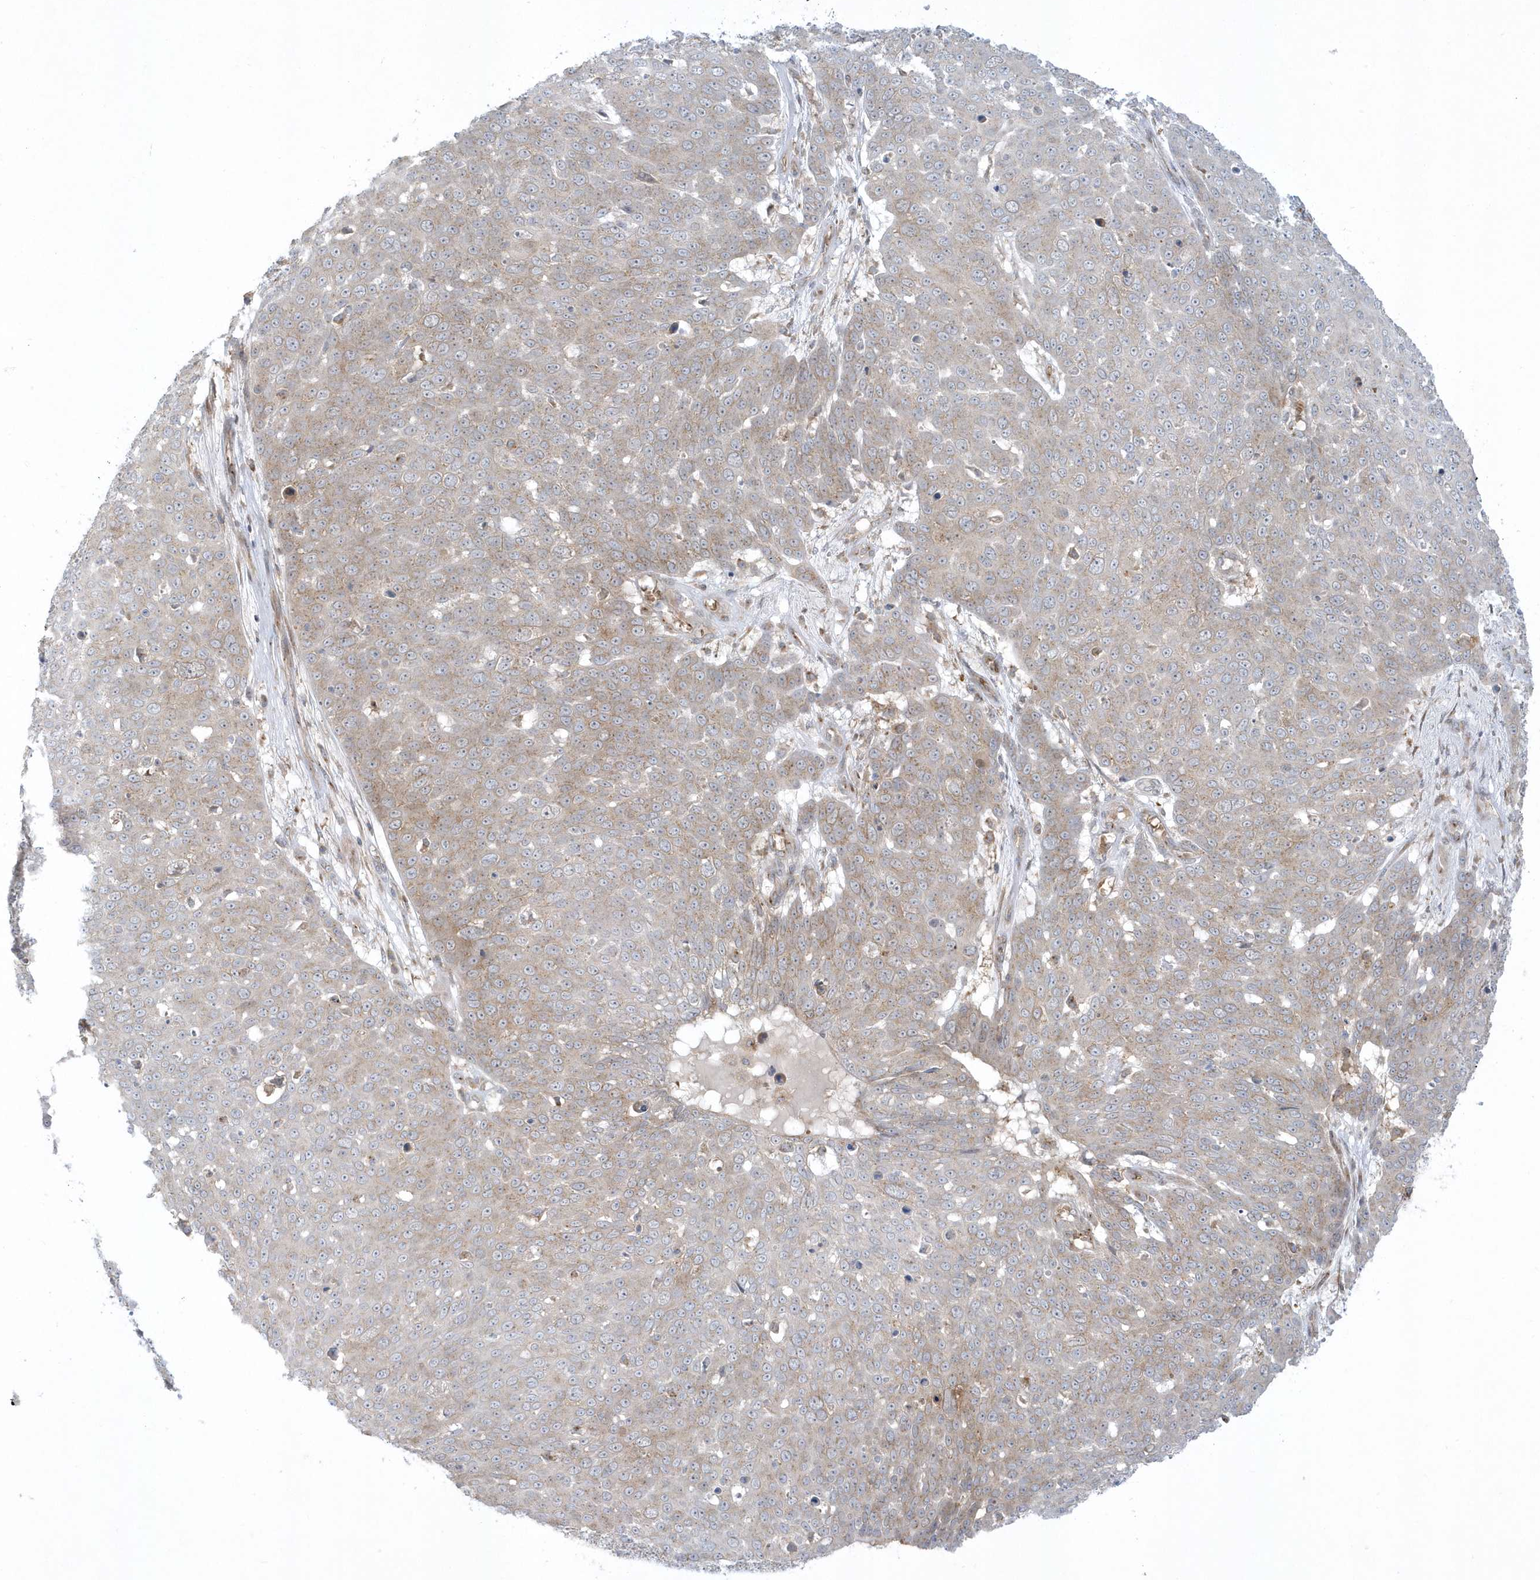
{"staining": {"intensity": "moderate", "quantity": "25%-75%", "location": "cytoplasmic/membranous"}, "tissue": "skin cancer", "cell_type": "Tumor cells", "image_type": "cancer", "snomed": [{"axis": "morphology", "description": "Squamous cell carcinoma, NOS"}, {"axis": "topography", "description": "Skin"}], "caption": "Protein expression analysis of human skin cancer (squamous cell carcinoma) reveals moderate cytoplasmic/membranous positivity in approximately 25%-75% of tumor cells.", "gene": "RPP40", "patient": {"sex": "male", "age": 71}}